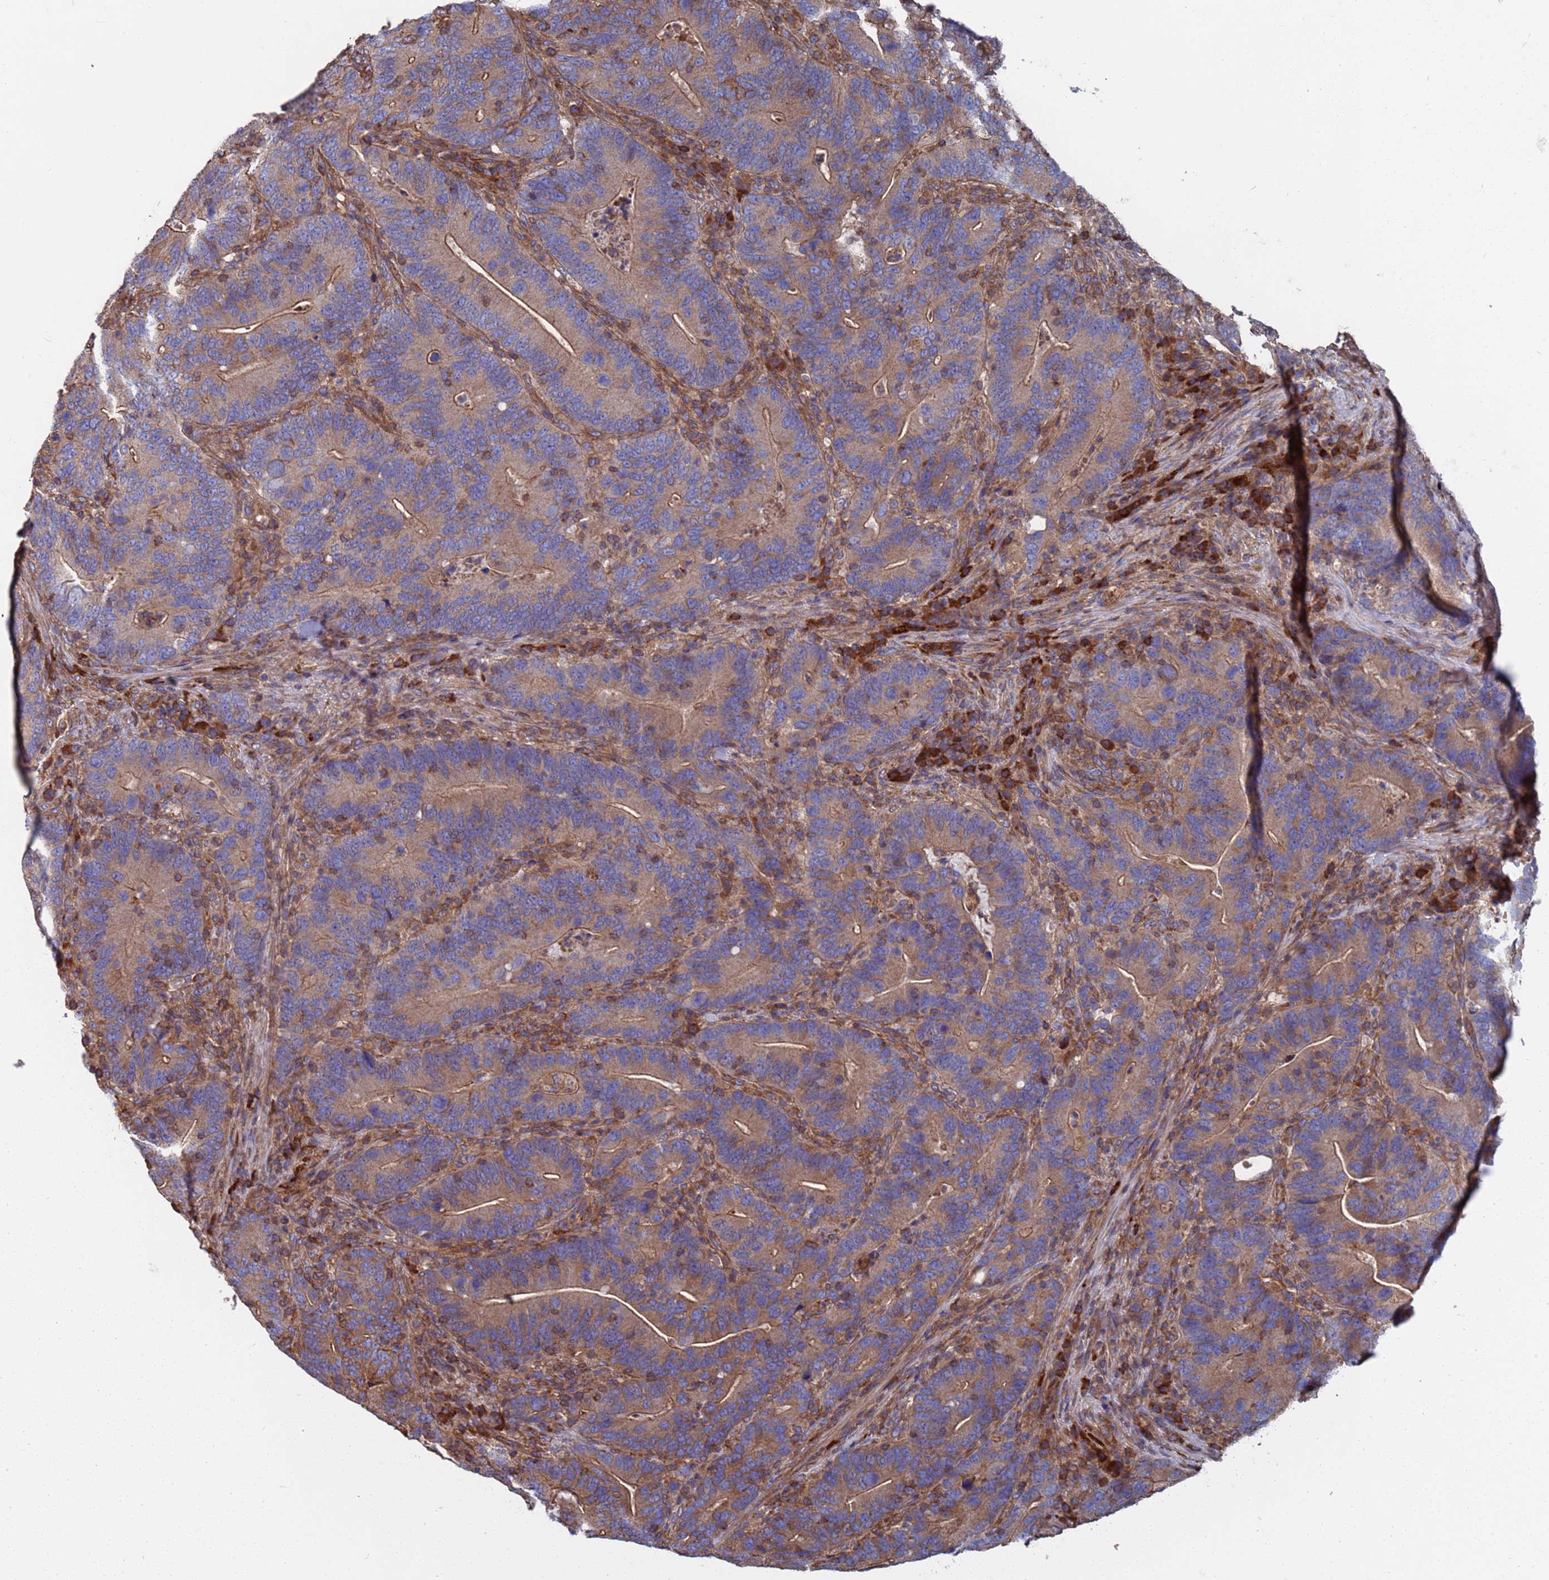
{"staining": {"intensity": "moderate", "quantity": ">75%", "location": "cytoplasmic/membranous"}, "tissue": "colorectal cancer", "cell_type": "Tumor cells", "image_type": "cancer", "snomed": [{"axis": "morphology", "description": "Adenocarcinoma, NOS"}, {"axis": "topography", "description": "Colon"}], "caption": "IHC (DAB) staining of human colorectal cancer reveals moderate cytoplasmic/membranous protein staining in about >75% of tumor cells. (Brightfield microscopy of DAB IHC at high magnification).", "gene": "PYCR1", "patient": {"sex": "female", "age": 66}}